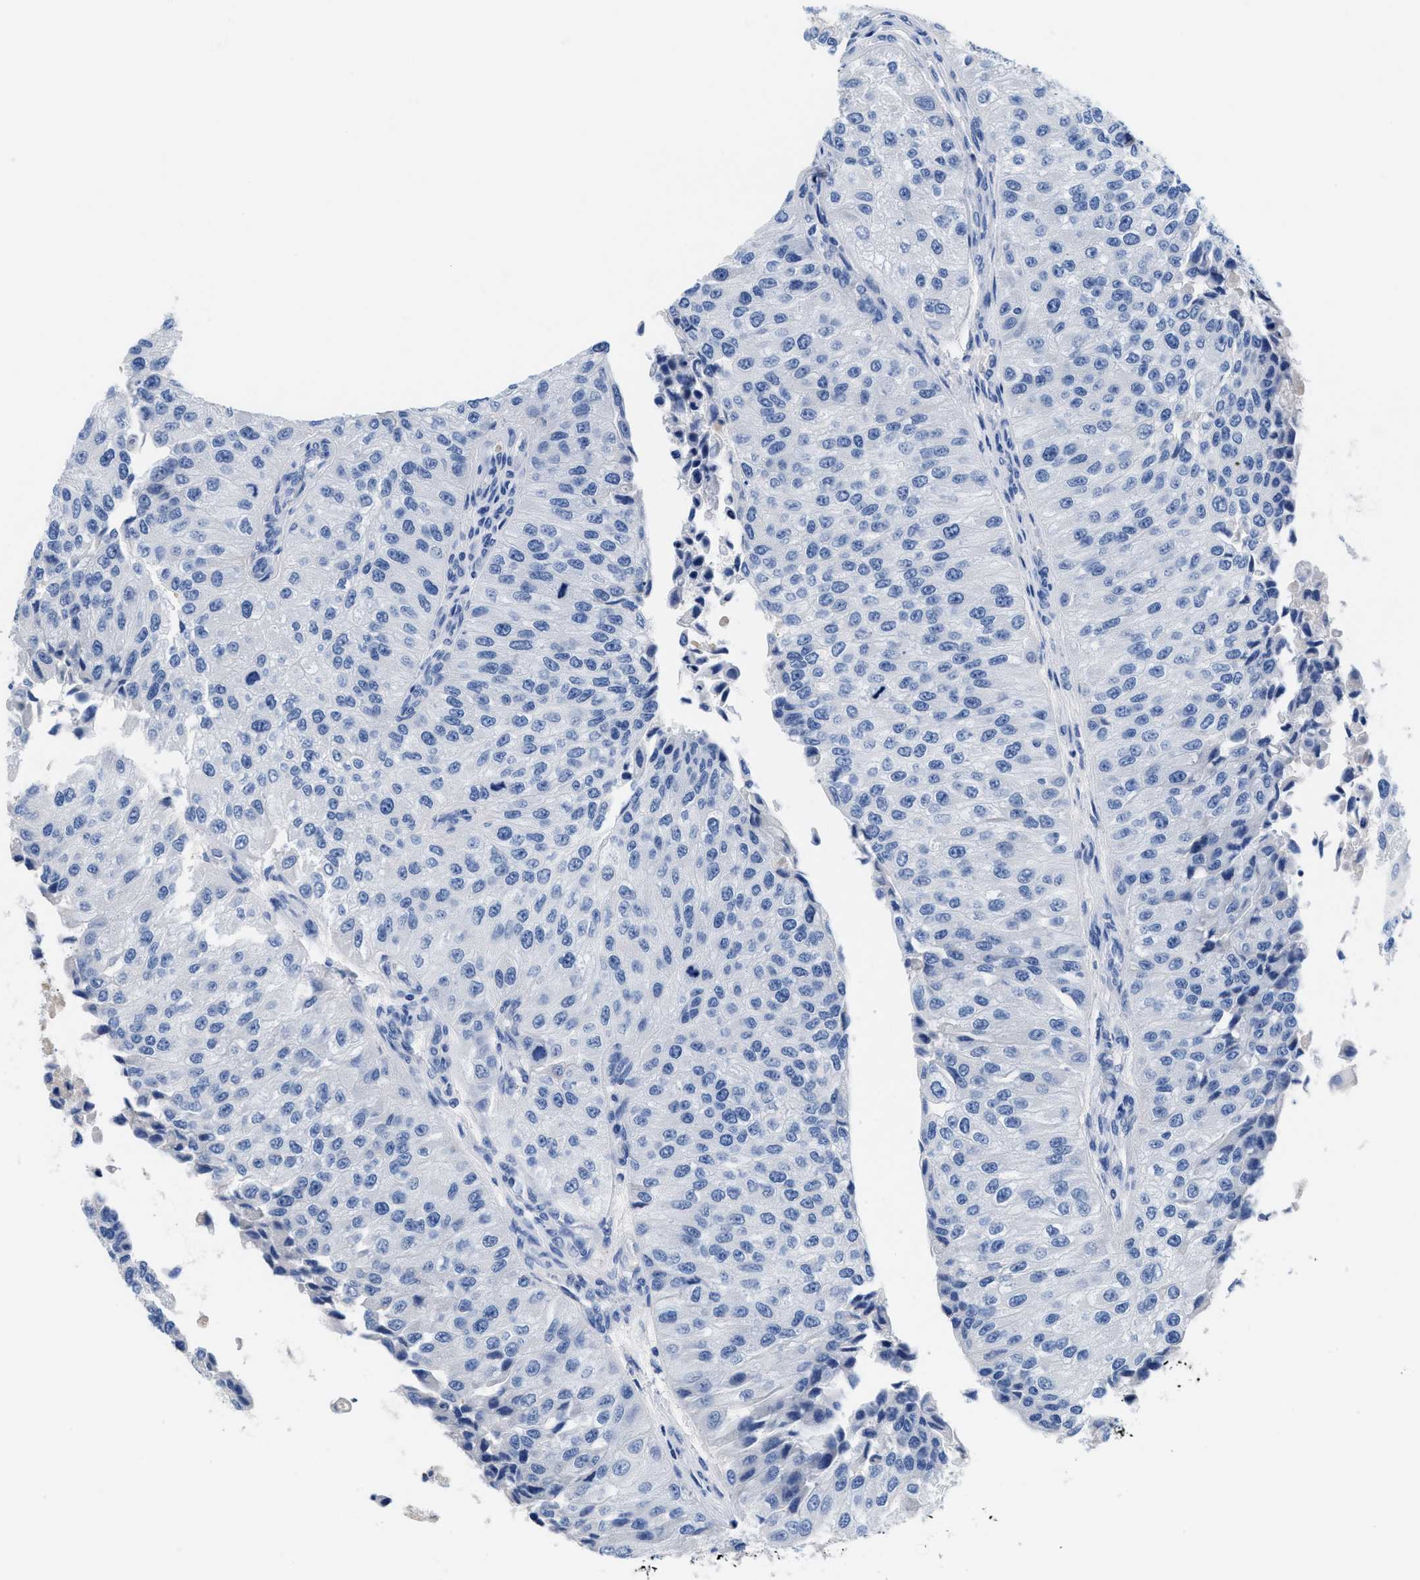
{"staining": {"intensity": "negative", "quantity": "none", "location": "none"}, "tissue": "urothelial cancer", "cell_type": "Tumor cells", "image_type": "cancer", "snomed": [{"axis": "morphology", "description": "Urothelial carcinoma, High grade"}, {"axis": "topography", "description": "Kidney"}, {"axis": "topography", "description": "Urinary bladder"}], "caption": "High power microscopy histopathology image of an immunohistochemistry micrograph of high-grade urothelial carcinoma, revealing no significant expression in tumor cells.", "gene": "SLFN13", "patient": {"sex": "male", "age": 77}}